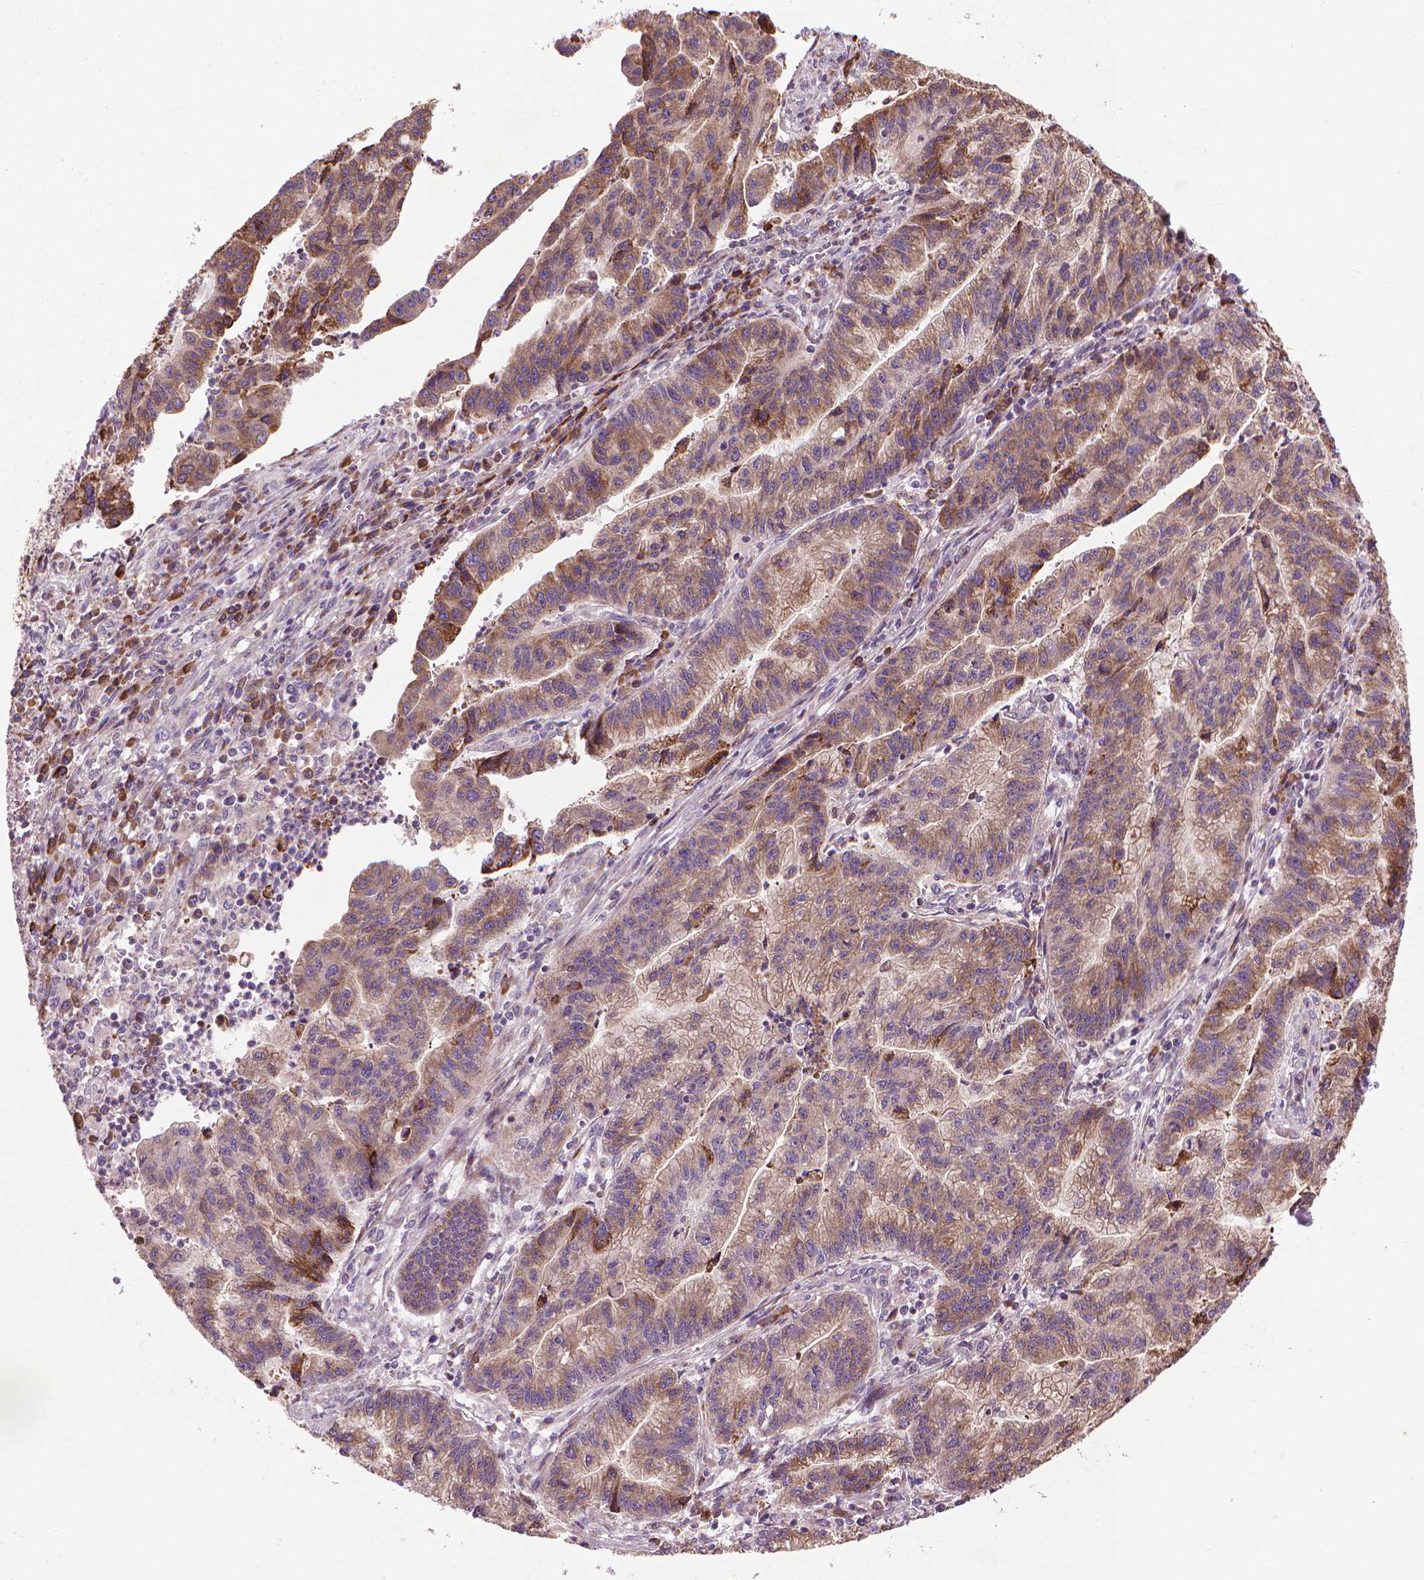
{"staining": {"intensity": "moderate", "quantity": "25%-75%", "location": "cytoplasmic/membranous"}, "tissue": "stomach cancer", "cell_type": "Tumor cells", "image_type": "cancer", "snomed": [{"axis": "morphology", "description": "Adenocarcinoma, NOS"}, {"axis": "topography", "description": "Stomach"}], "caption": "Adenocarcinoma (stomach) was stained to show a protein in brown. There is medium levels of moderate cytoplasmic/membranous staining in approximately 25%-75% of tumor cells.", "gene": "MYH14", "patient": {"sex": "male", "age": 83}}